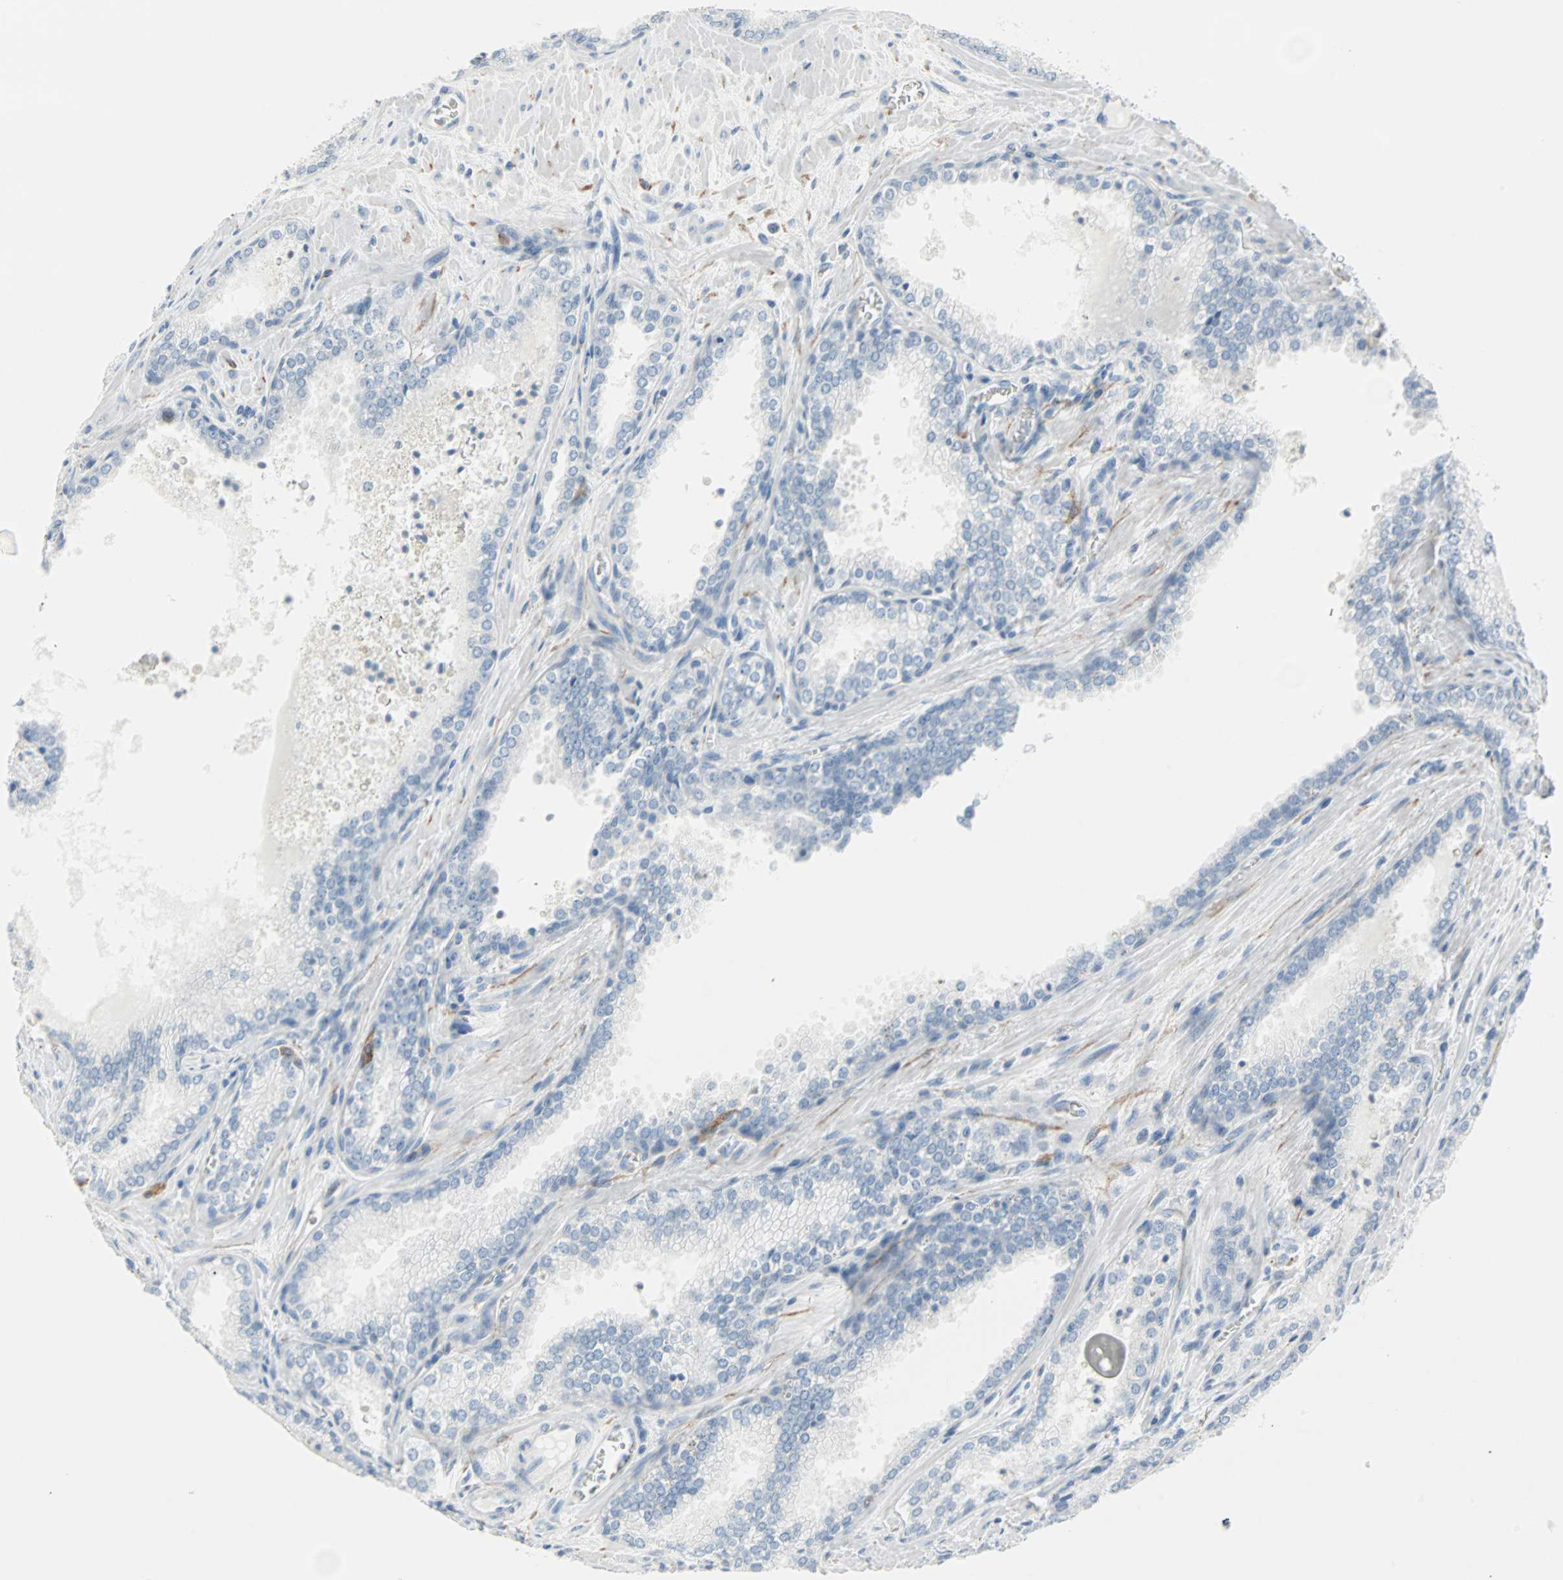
{"staining": {"intensity": "negative", "quantity": "none", "location": "none"}, "tissue": "prostate cancer", "cell_type": "Tumor cells", "image_type": "cancer", "snomed": [{"axis": "morphology", "description": "Adenocarcinoma, Low grade"}, {"axis": "topography", "description": "Prostate"}], "caption": "An image of prostate low-grade adenocarcinoma stained for a protein displays no brown staining in tumor cells.", "gene": "STX1A", "patient": {"sex": "male", "age": 60}}